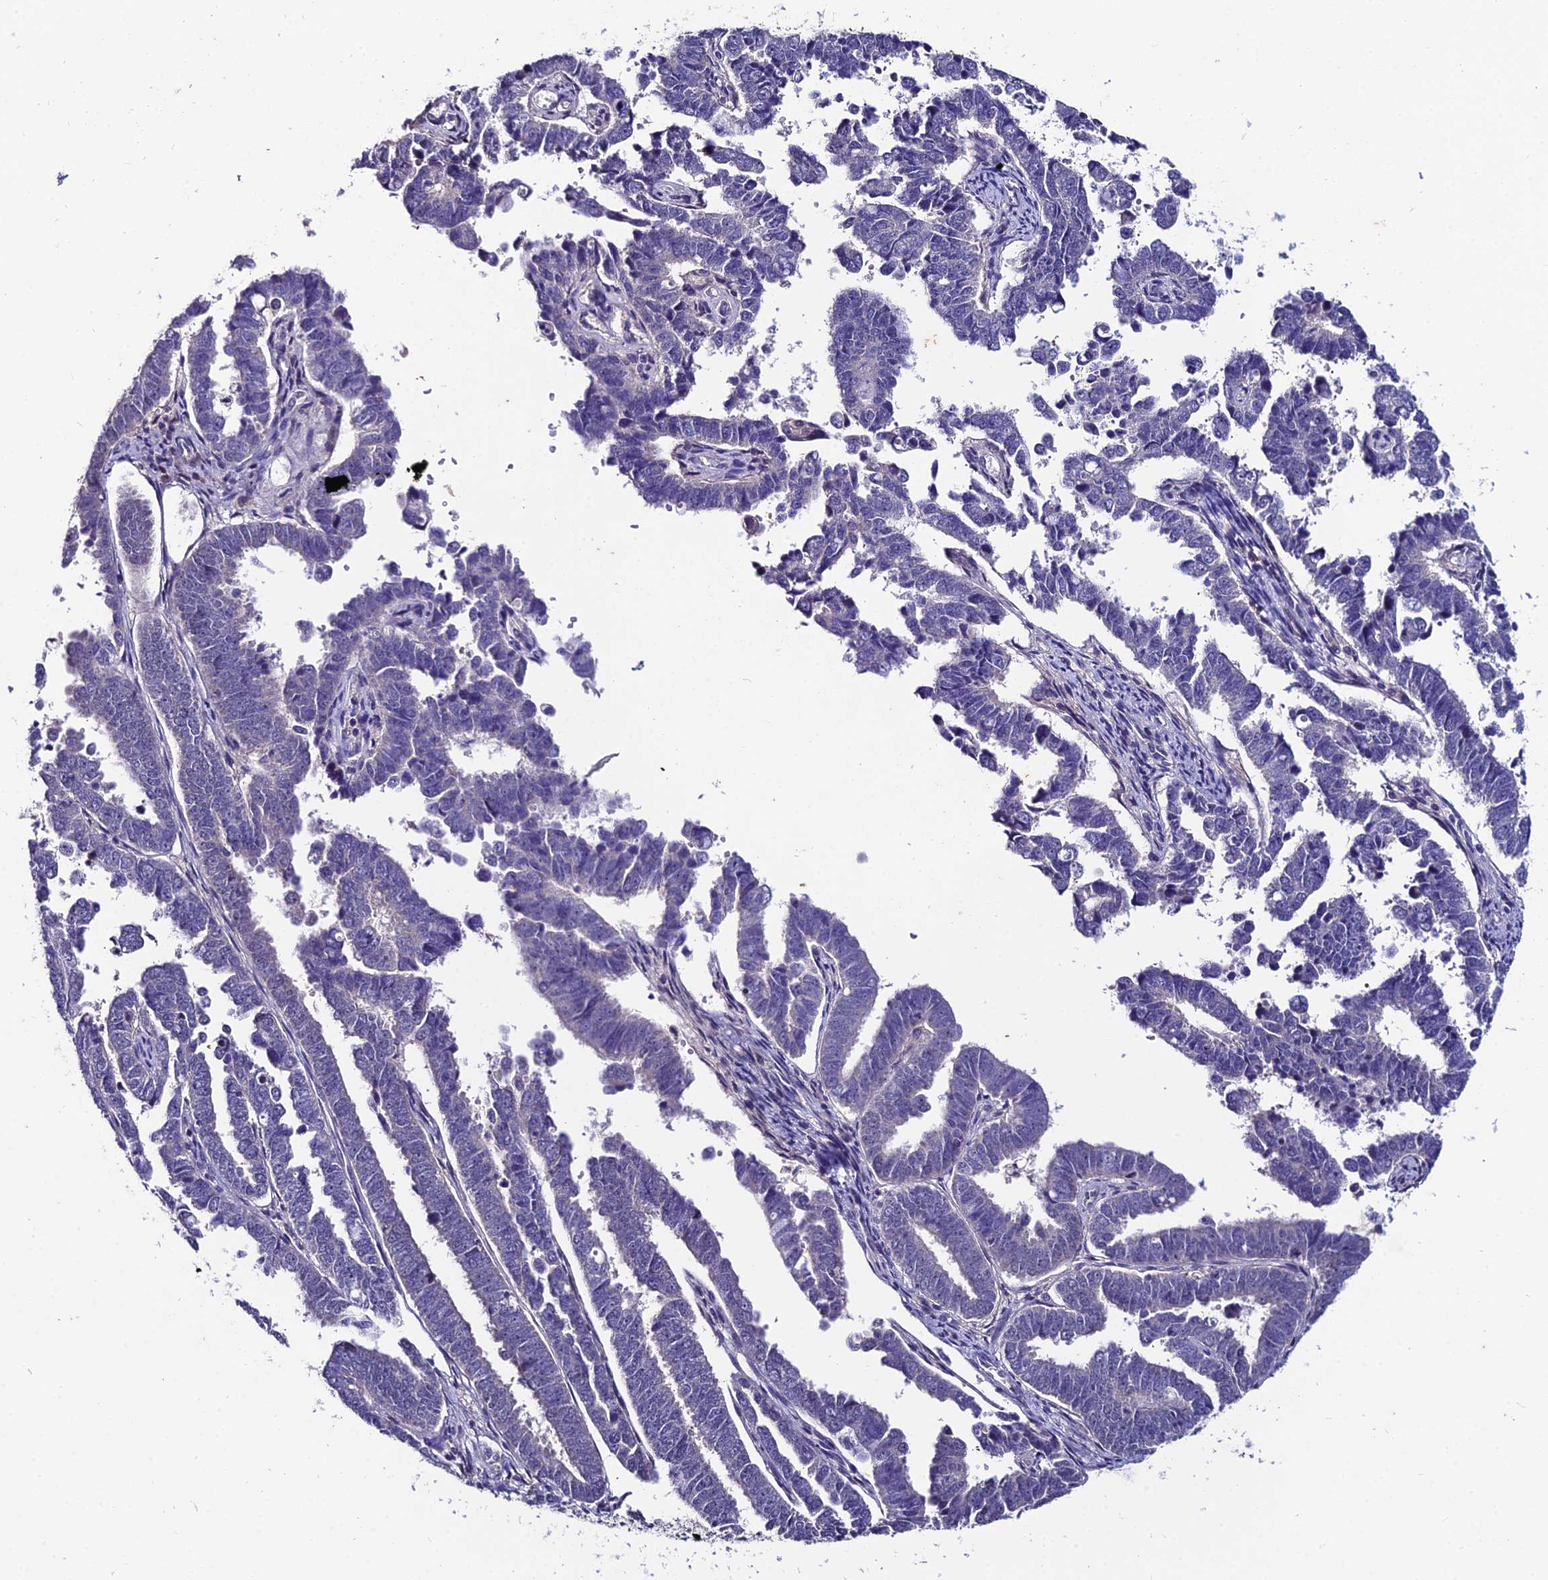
{"staining": {"intensity": "negative", "quantity": "none", "location": "none"}, "tissue": "endometrial cancer", "cell_type": "Tumor cells", "image_type": "cancer", "snomed": [{"axis": "morphology", "description": "Adenocarcinoma, NOS"}, {"axis": "topography", "description": "Endometrium"}], "caption": "Tumor cells are negative for protein expression in human adenocarcinoma (endometrial).", "gene": "LGALS7", "patient": {"sex": "female", "age": 75}}